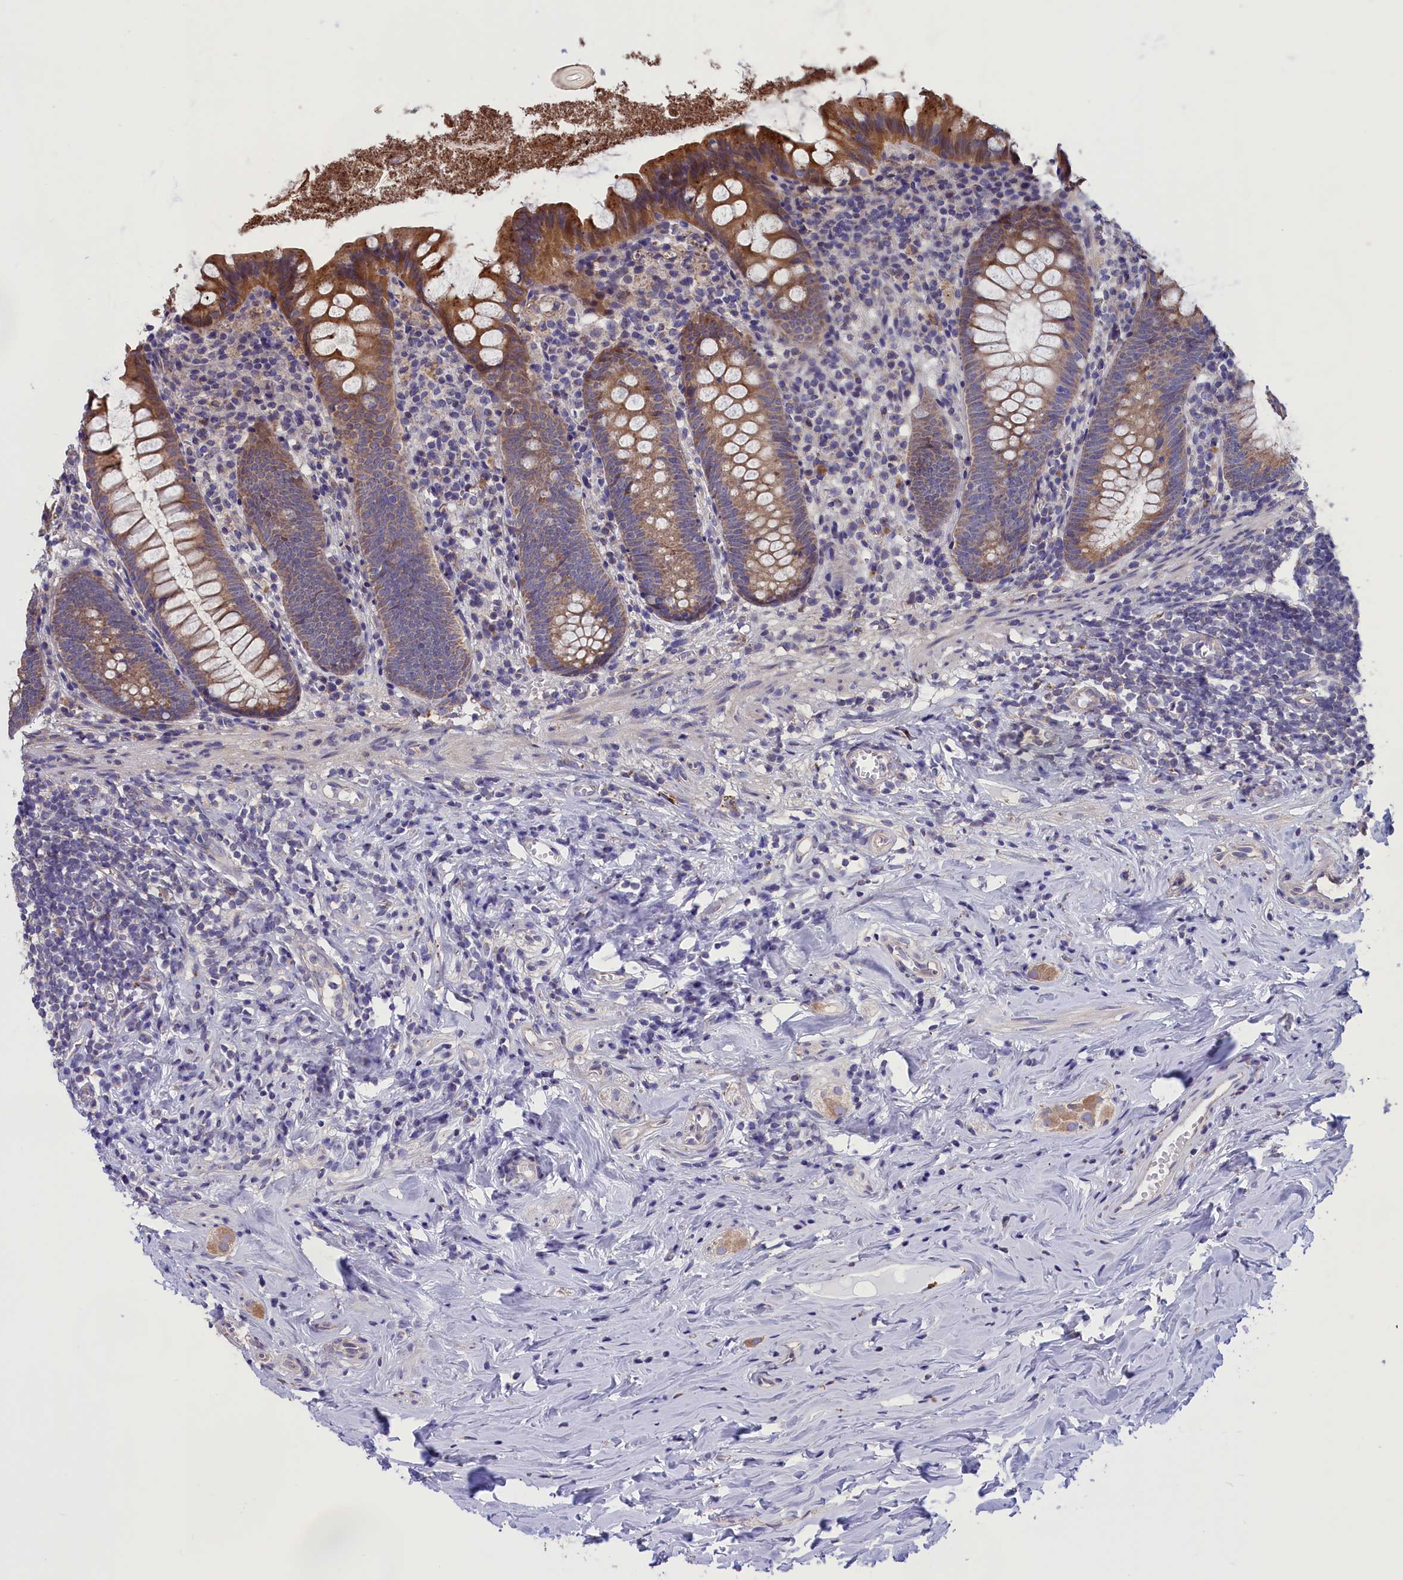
{"staining": {"intensity": "moderate", "quantity": ">75%", "location": "cytoplasmic/membranous"}, "tissue": "appendix", "cell_type": "Glandular cells", "image_type": "normal", "snomed": [{"axis": "morphology", "description": "Normal tissue, NOS"}, {"axis": "topography", "description": "Appendix"}], "caption": "A micrograph of human appendix stained for a protein shows moderate cytoplasmic/membranous brown staining in glandular cells.", "gene": "CYP2U1", "patient": {"sex": "female", "age": 51}}